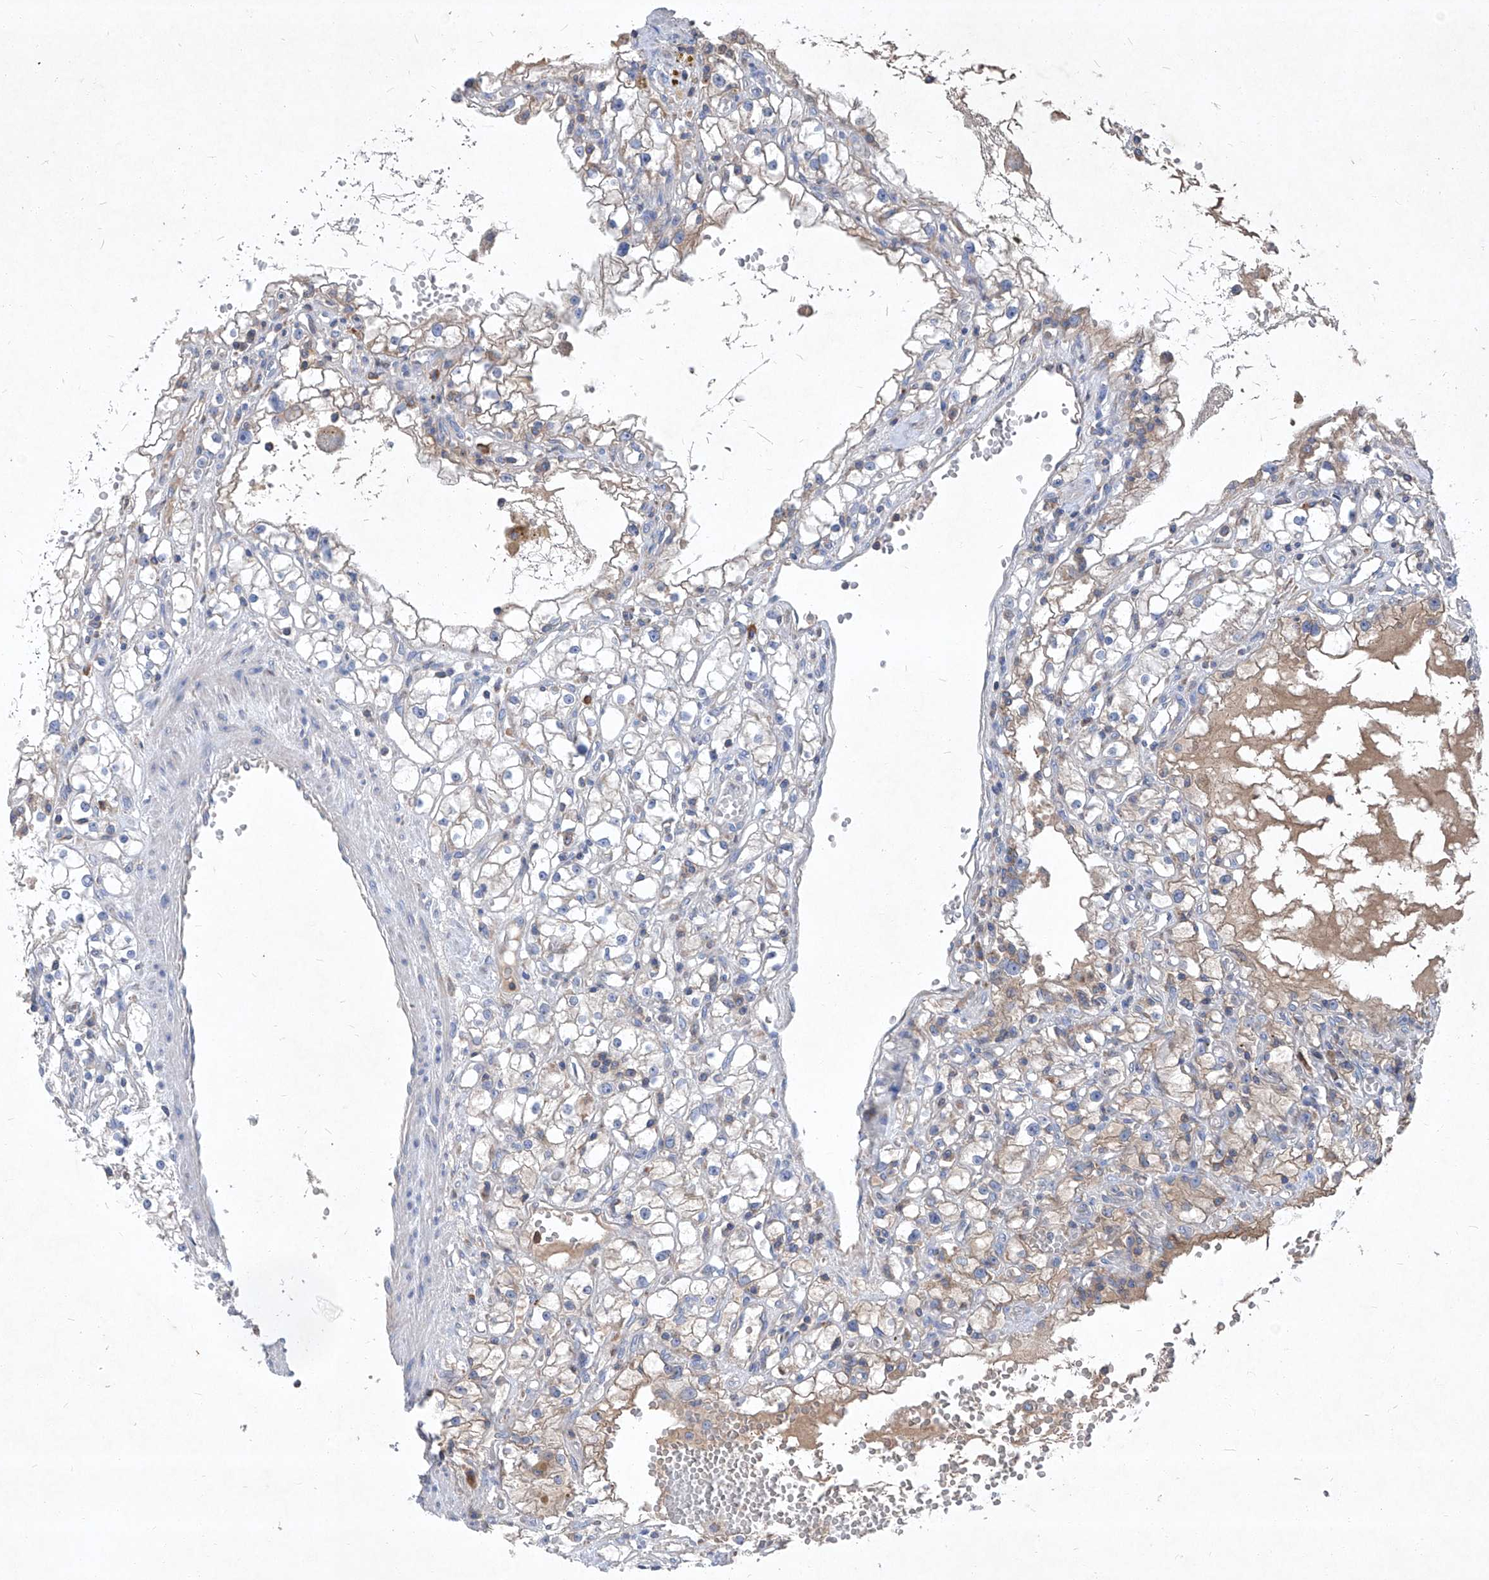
{"staining": {"intensity": "negative", "quantity": "none", "location": "none"}, "tissue": "renal cancer", "cell_type": "Tumor cells", "image_type": "cancer", "snomed": [{"axis": "morphology", "description": "Adenocarcinoma, NOS"}, {"axis": "topography", "description": "Kidney"}], "caption": "Immunohistochemistry (IHC) image of human renal cancer stained for a protein (brown), which shows no staining in tumor cells.", "gene": "EPHA8", "patient": {"sex": "male", "age": 56}}